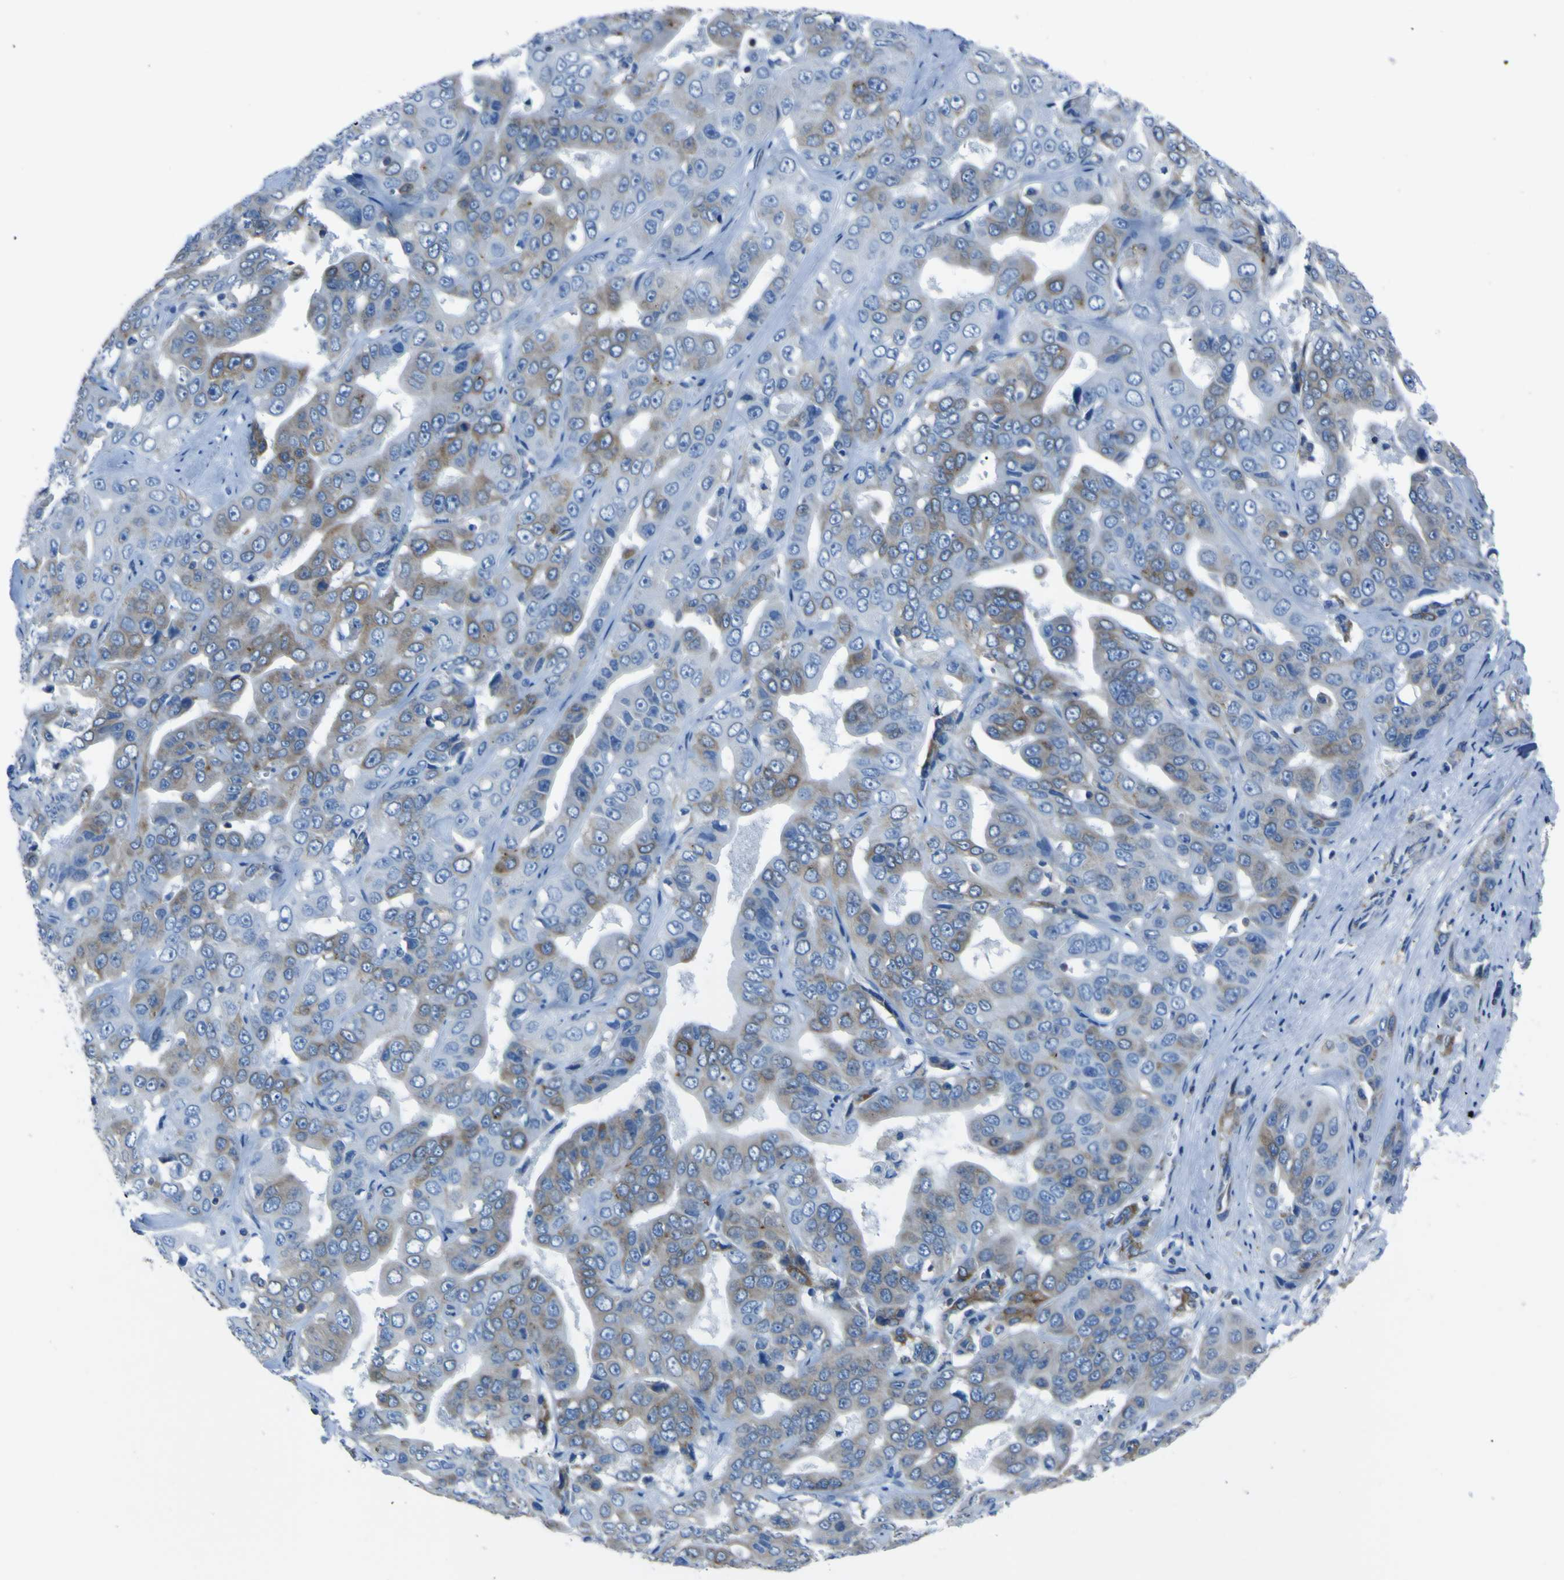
{"staining": {"intensity": "moderate", "quantity": "25%-75%", "location": "cytoplasmic/membranous"}, "tissue": "liver cancer", "cell_type": "Tumor cells", "image_type": "cancer", "snomed": [{"axis": "morphology", "description": "Cholangiocarcinoma"}, {"axis": "topography", "description": "Liver"}], "caption": "IHC (DAB) staining of human liver cancer shows moderate cytoplasmic/membranous protein expression in approximately 25%-75% of tumor cells.", "gene": "STIM1", "patient": {"sex": "female", "age": 52}}